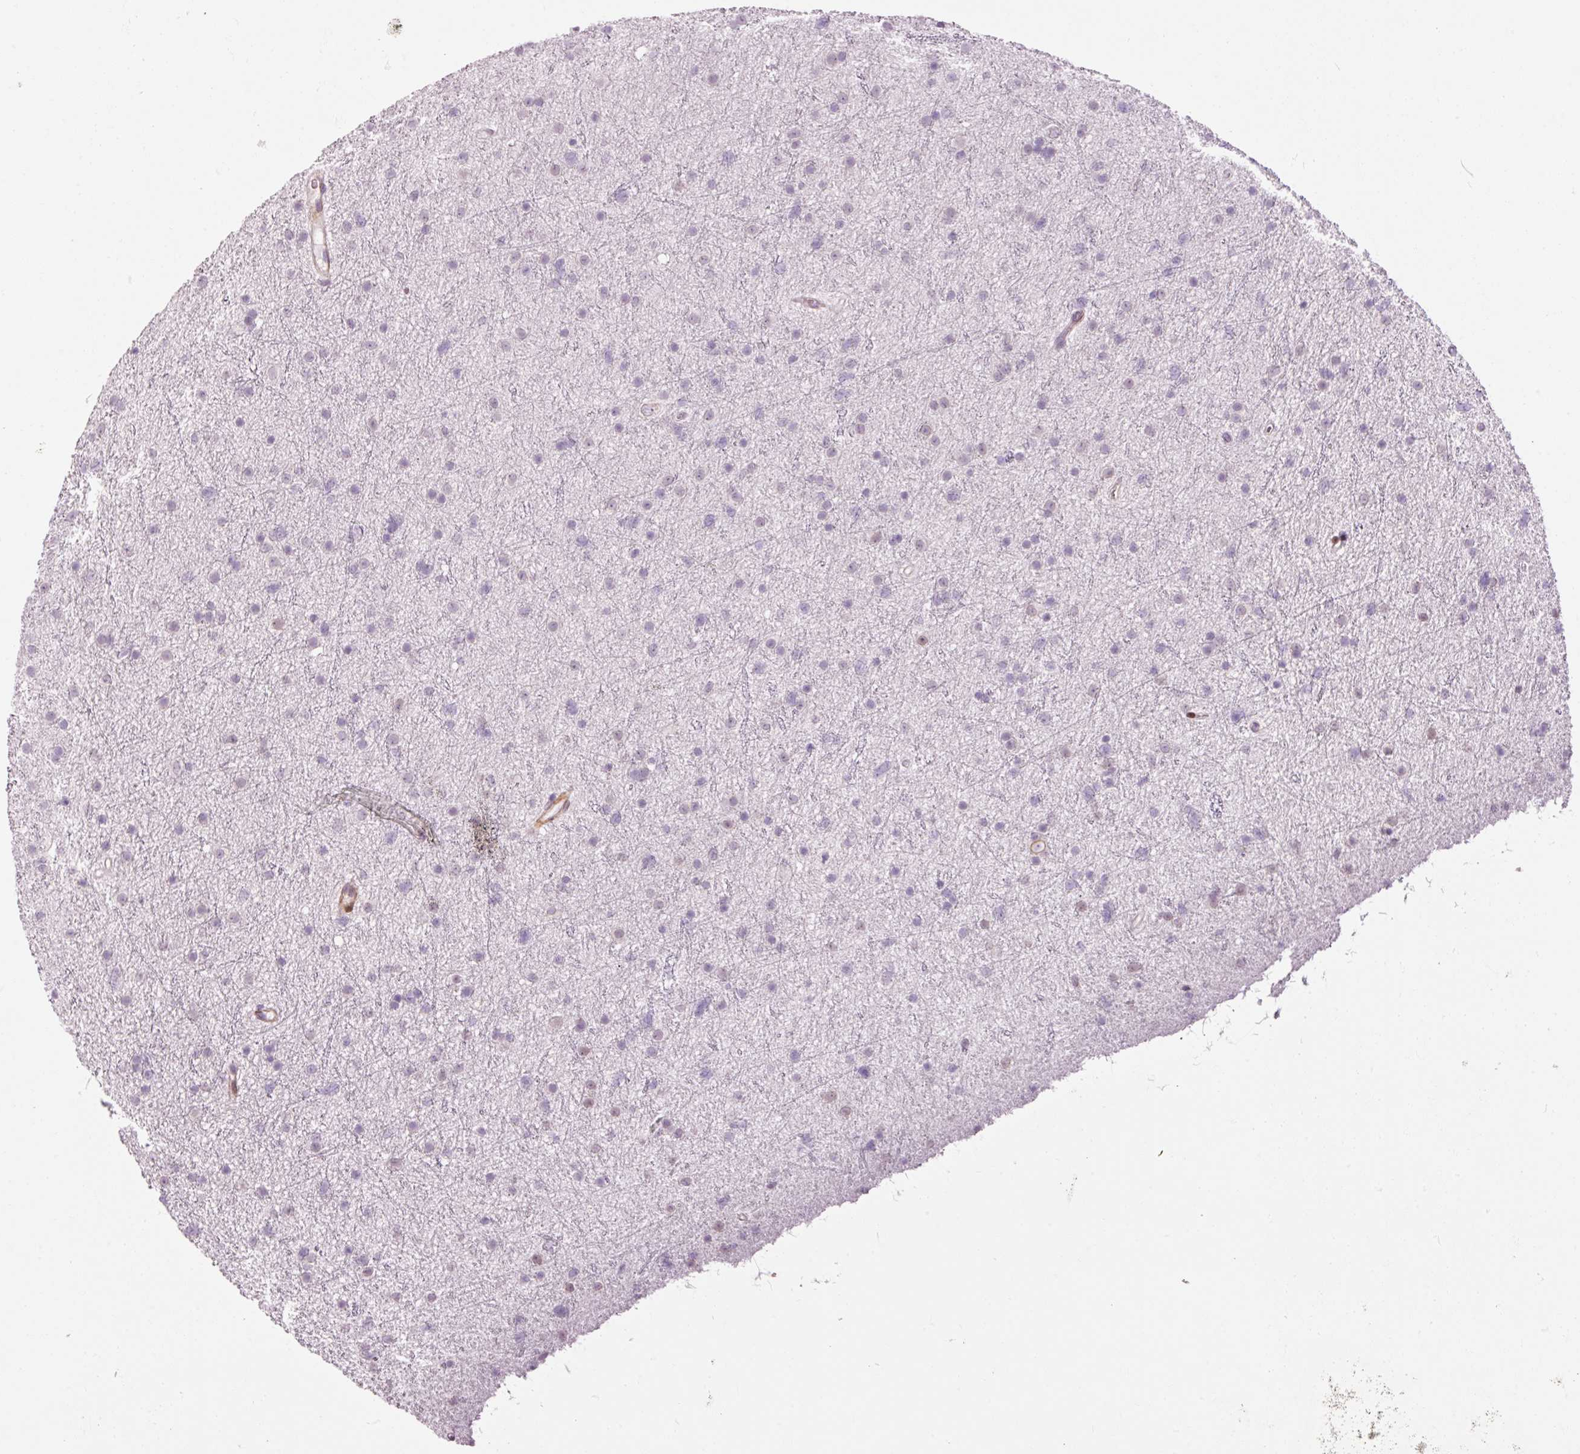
{"staining": {"intensity": "negative", "quantity": "none", "location": "none"}, "tissue": "glioma", "cell_type": "Tumor cells", "image_type": "cancer", "snomed": [{"axis": "morphology", "description": "Glioma, malignant, Low grade"}, {"axis": "topography", "description": "Cerebral cortex"}], "caption": "Histopathology image shows no protein staining in tumor cells of malignant glioma (low-grade) tissue. Brightfield microscopy of immunohistochemistry stained with DAB (brown) and hematoxylin (blue), captured at high magnification.", "gene": "ANKRD20A1", "patient": {"sex": "female", "age": 39}}